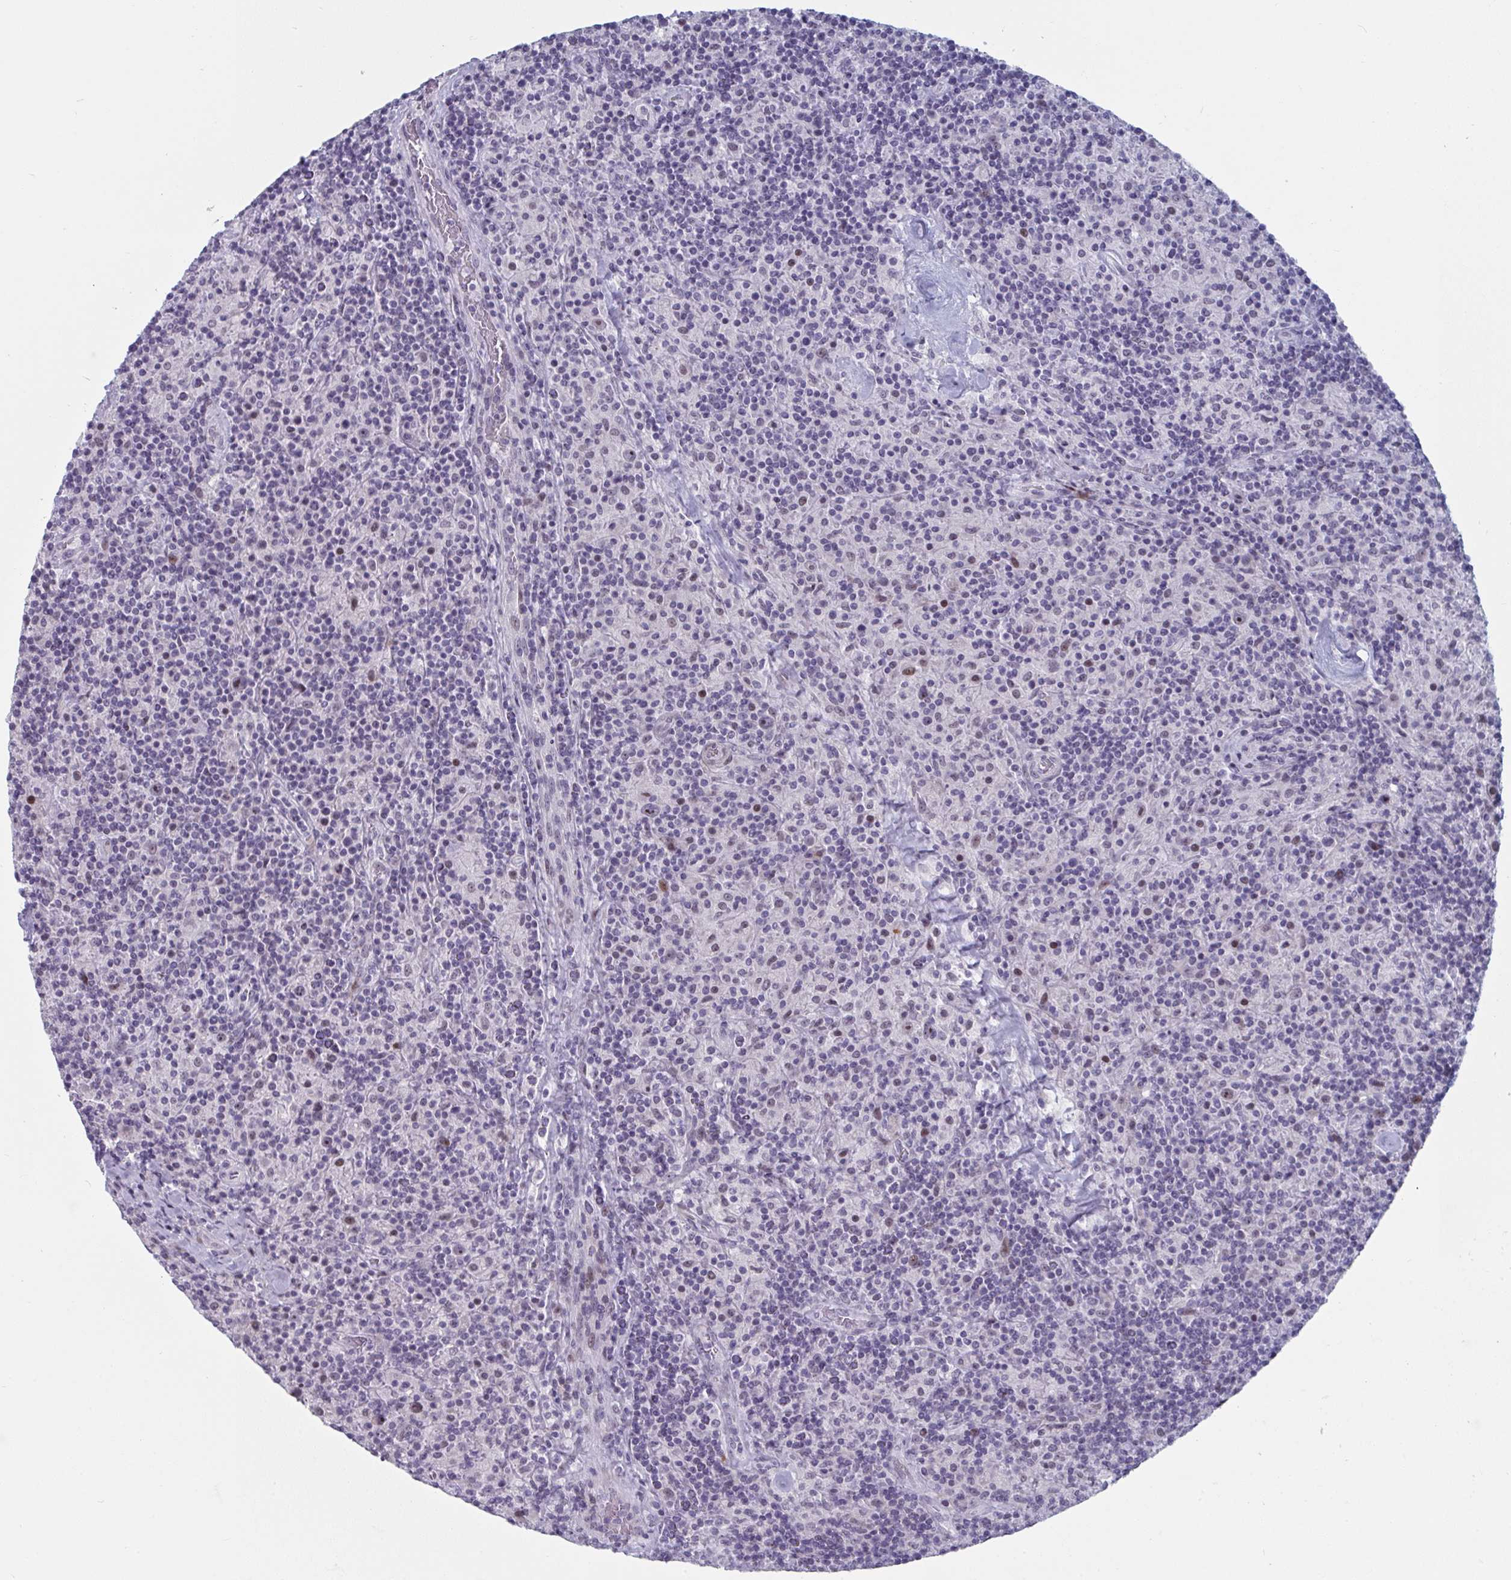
{"staining": {"intensity": "moderate", "quantity": ">75%", "location": "nuclear"}, "tissue": "lymphoma", "cell_type": "Tumor cells", "image_type": "cancer", "snomed": [{"axis": "morphology", "description": "Hodgkin's disease, NOS"}, {"axis": "topography", "description": "Lymph node"}], "caption": "Moderate nuclear protein staining is seen in approximately >75% of tumor cells in Hodgkin's disease. (Stains: DAB (3,3'-diaminobenzidine) in brown, nuclei in blue, Microscopy: brightfield microscopy at high magnification).", "gene": "NR1H2", "patient": {"sex": "male", "age": 70}}